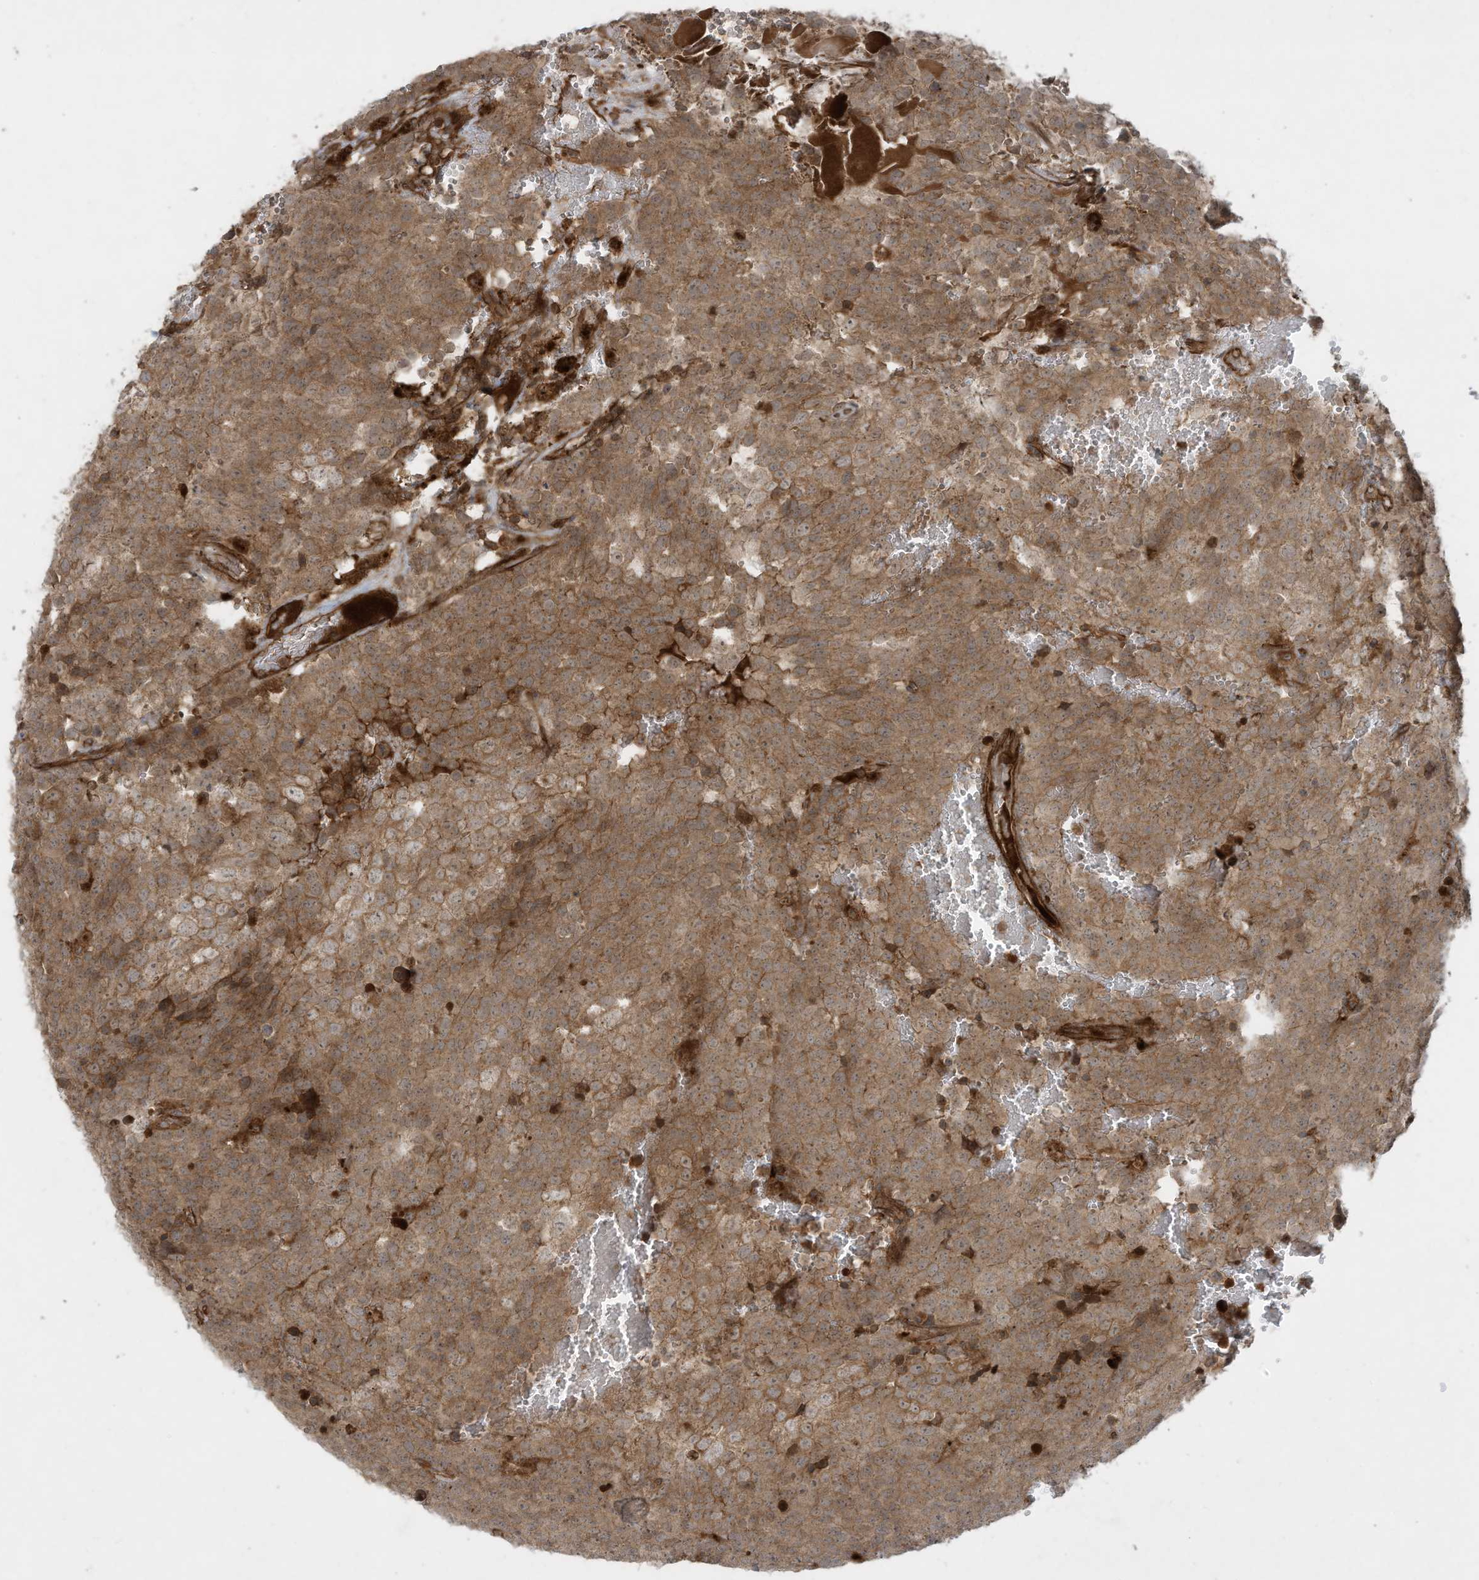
{"staining": {"intensity": "moderate", "quantity": ">75%", "location": "cytoplasmic/membranous"}, "tissue": "testis cancer", "cell_type": "Tumor cells", "image_type": "cancer", "snomed": [{"axis": "morphology", "description": "Seminoma, NOS"}, {"axis": "topography", "description": "Testis"}], "caption": "The photomicrograph shows immunohistochemical staining of testis cancer (seminoma). There is moderate cytoplasmic/membranous expression is appreciated in about >75% of tumor cells.", "gene": "DDIT4", "patient": {"sex": "male", "age": 71}}